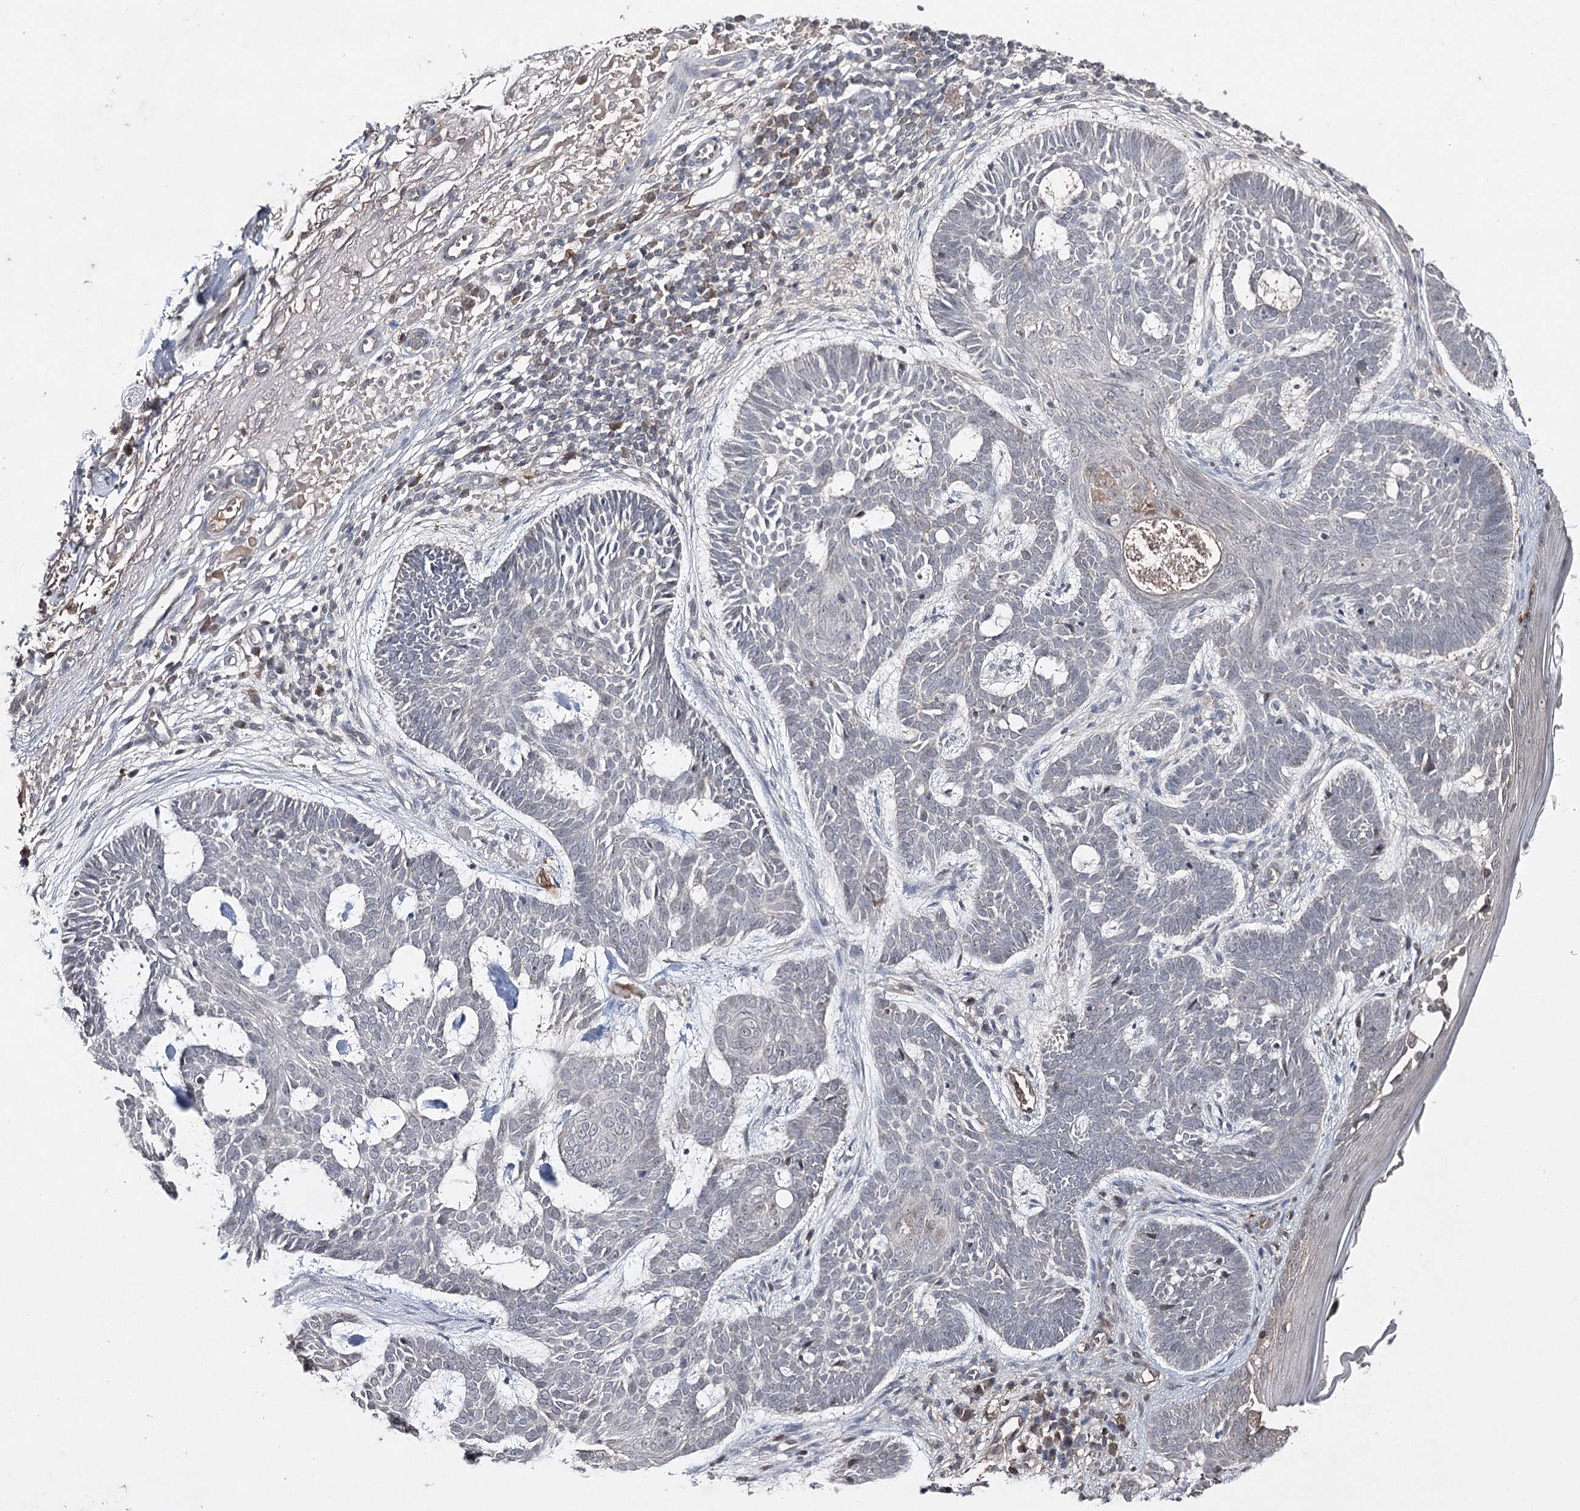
{"staining": {"intensity": "negative", "quantity": "none", "location": "none"}, "tissue": "skin cancer", "cell_type": "Tumor cells", "image_type": "cancer", "snomed": [{"axis": "morphology", "description": "Basal cell carcinoma"}, {"axis": "topography", "description": "Skin"}], "caption": "Immunohistochemistry photomicrograph of basal cell carcinoma (skin) stained for a protein (brown), which exhibits no staining in tumor cells.", "gene": "SYNGR3", "patient": {"sex": "male", "age": 85}}